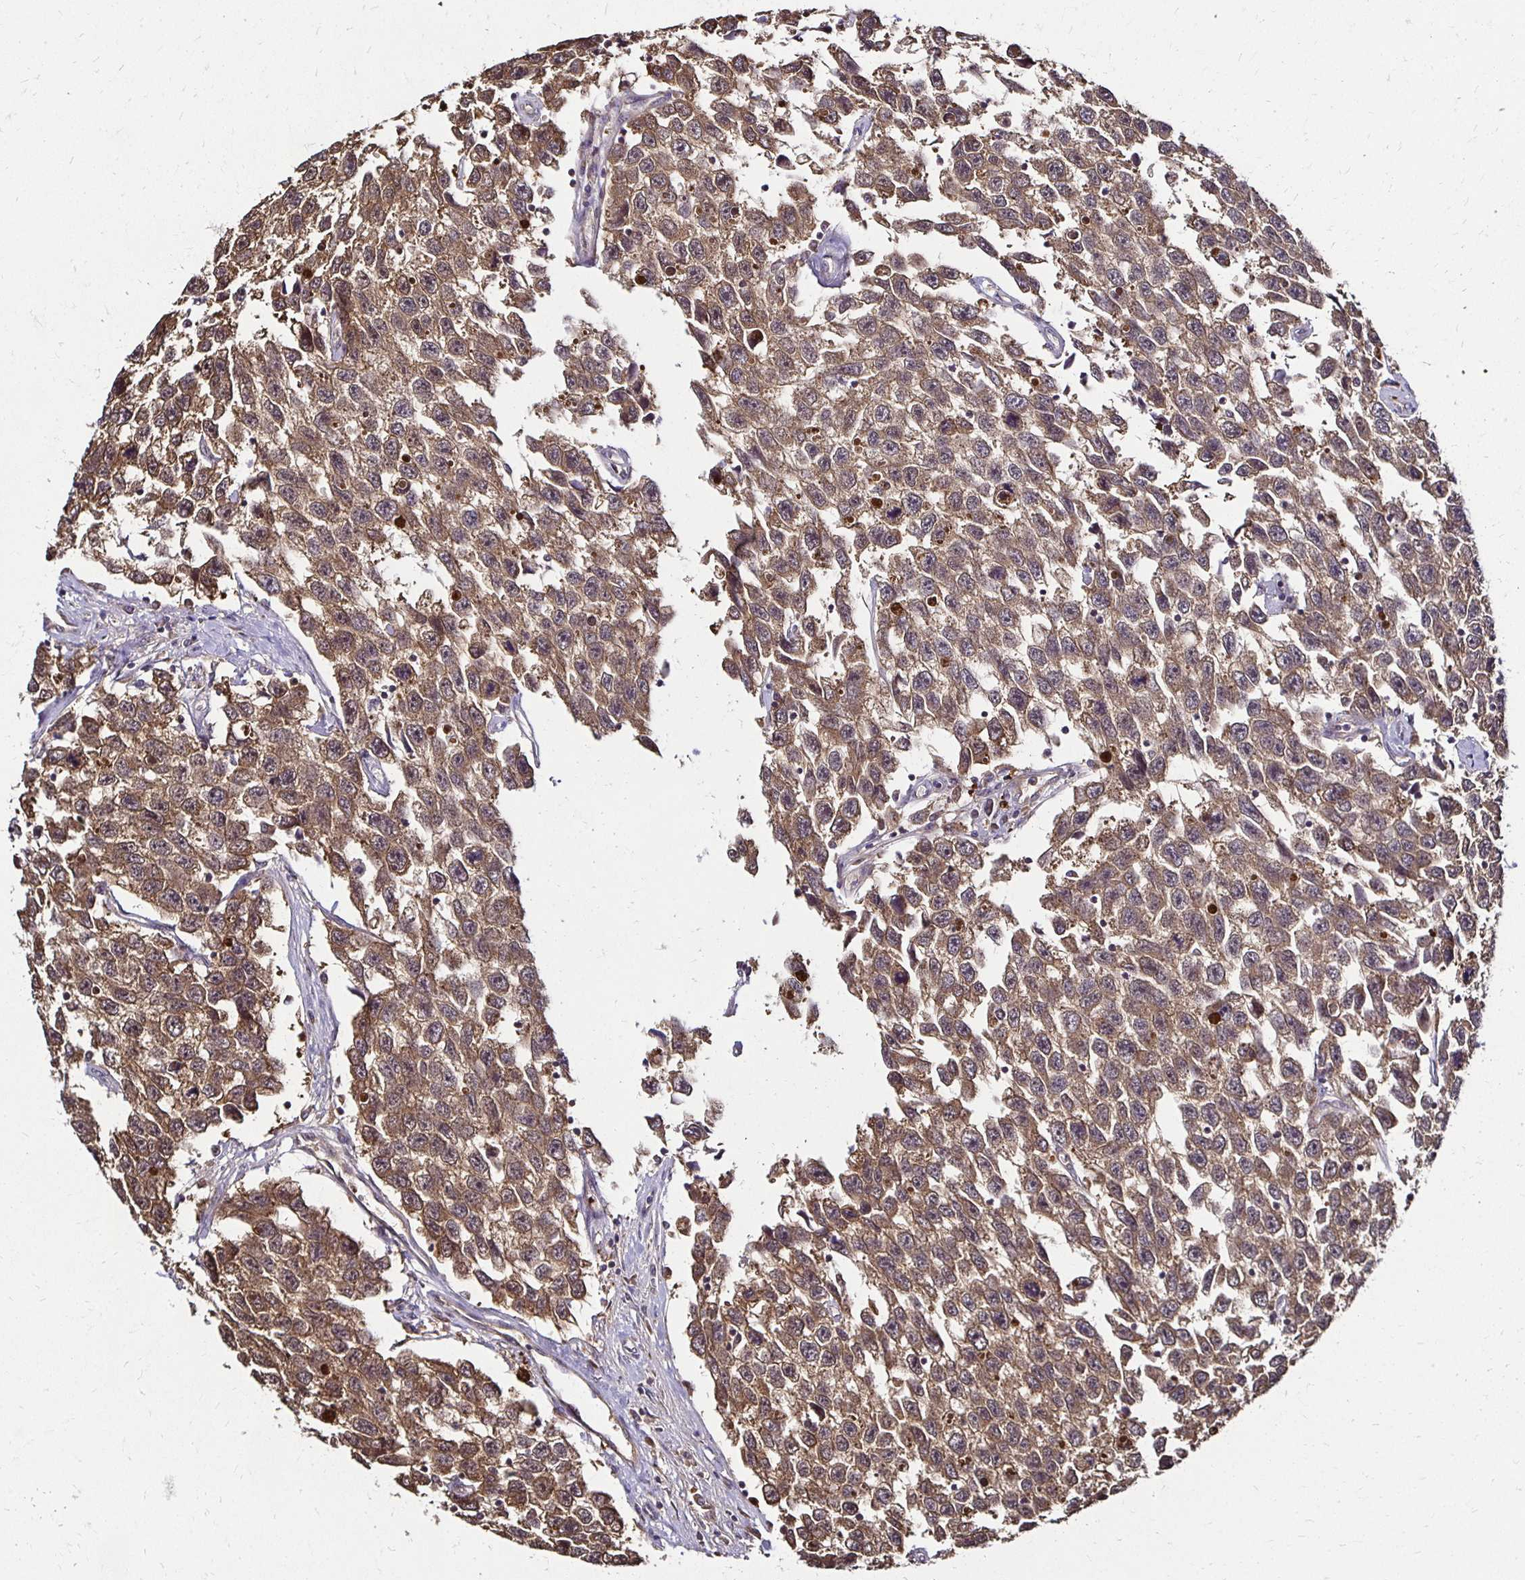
{"staining": {"intensity": "moderate", "quantity": ">75%", "location": "cytoplasmic/membranous,nuclear"}, "tissue": "testis cancer", "cell_type": "Tumor cells", "image_type": "cancer", "snomed": [{"axis": "morphology", "description": "Seminoma, NOS"}, {"axis": "topography", "description": "Testis"}], "caption": "Immunohistochemistry histopathology image of human testis seminoma stained for a protein (brown), which reveals medium levels of moderate cytoplasmic/membranous and nuclear staining in approximately >75% of tumor cells.", "gene": "TXN", "patient": {"sex": "male", "age": 33}}